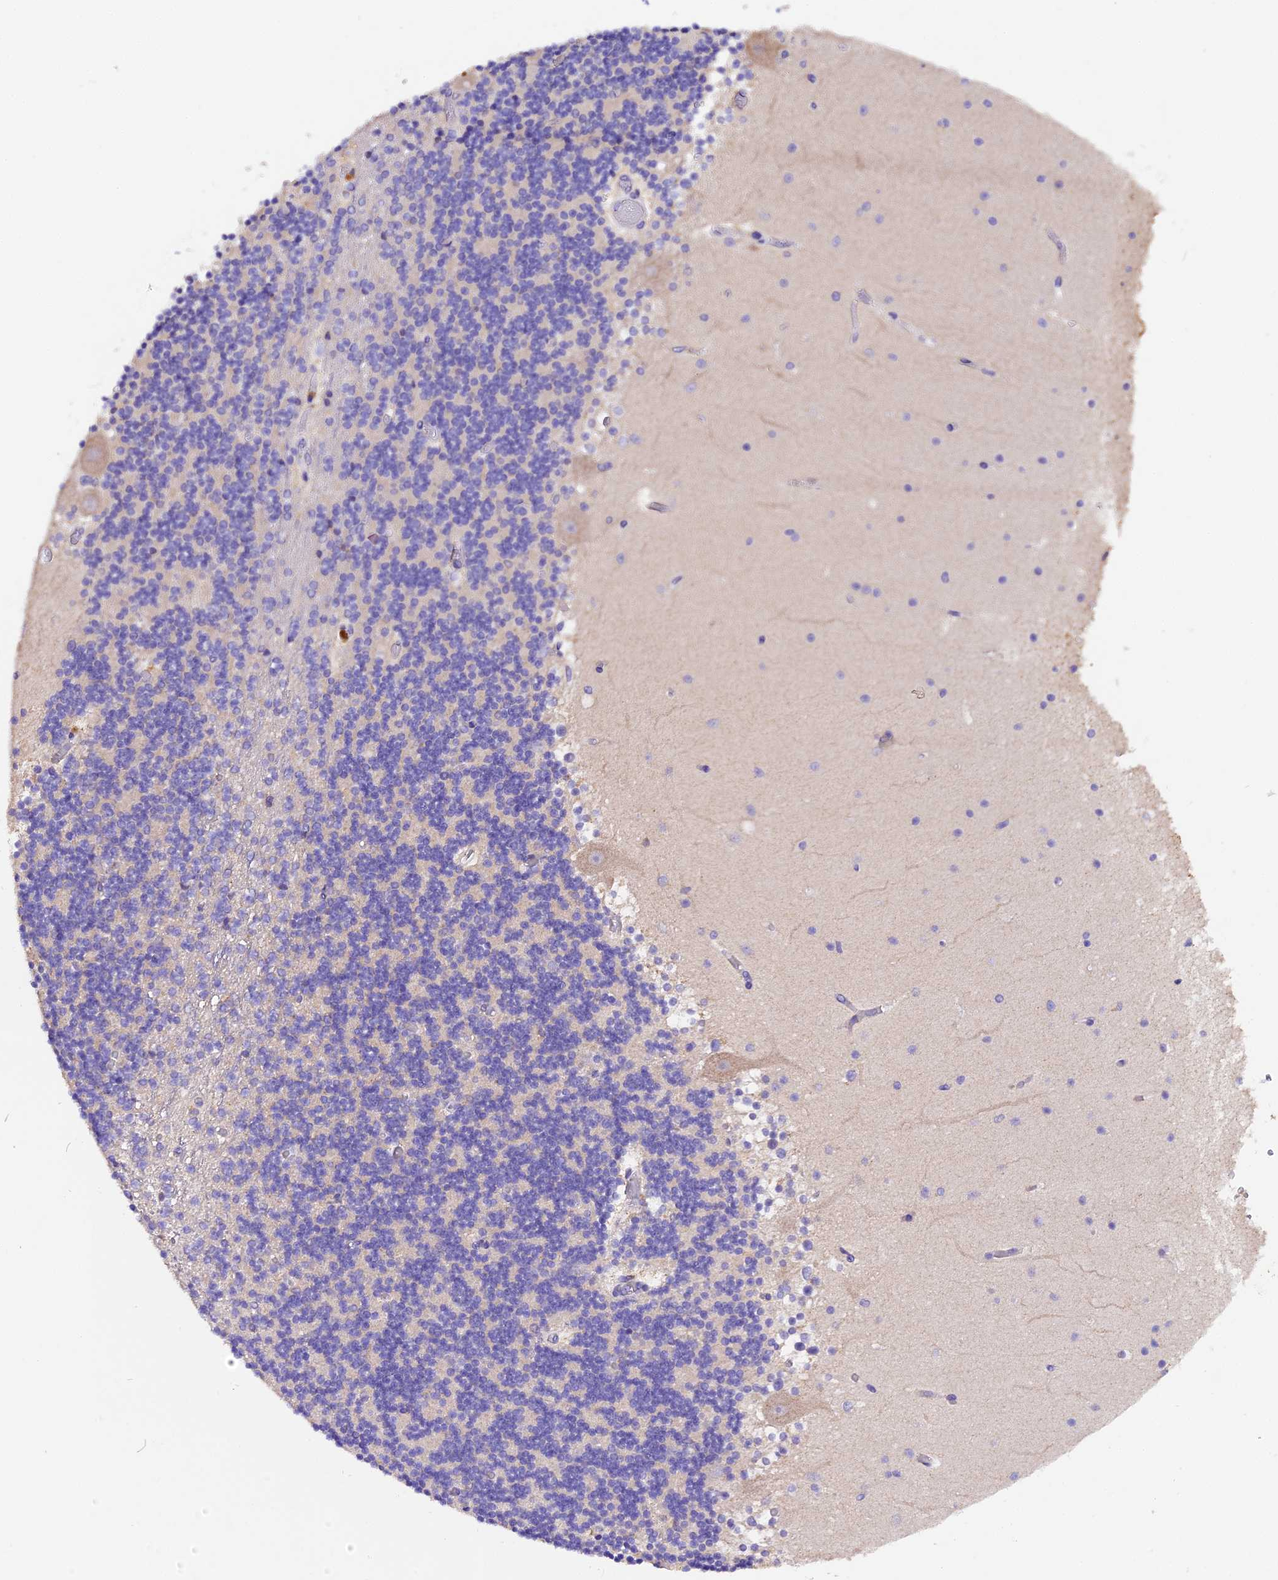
{"staining": {"intensity": "negative", "quantity": "none", "location": "none"}, "tissue": "cerebellum", "cell_type": "Cells in granular layer", "image_type": "normal", "snomed": [{"axis": "morphology", "description": "Normal tissue, NOS"}, {"axis": "topography", "description": "Cerebellum"}], "caption": "DAB immunohistochemical staining of benign human cerebellum demonstrates no significant expression in cells in granular layer.", "gene": "SIX5", "patient": {"sex": "female", "age": 28}}